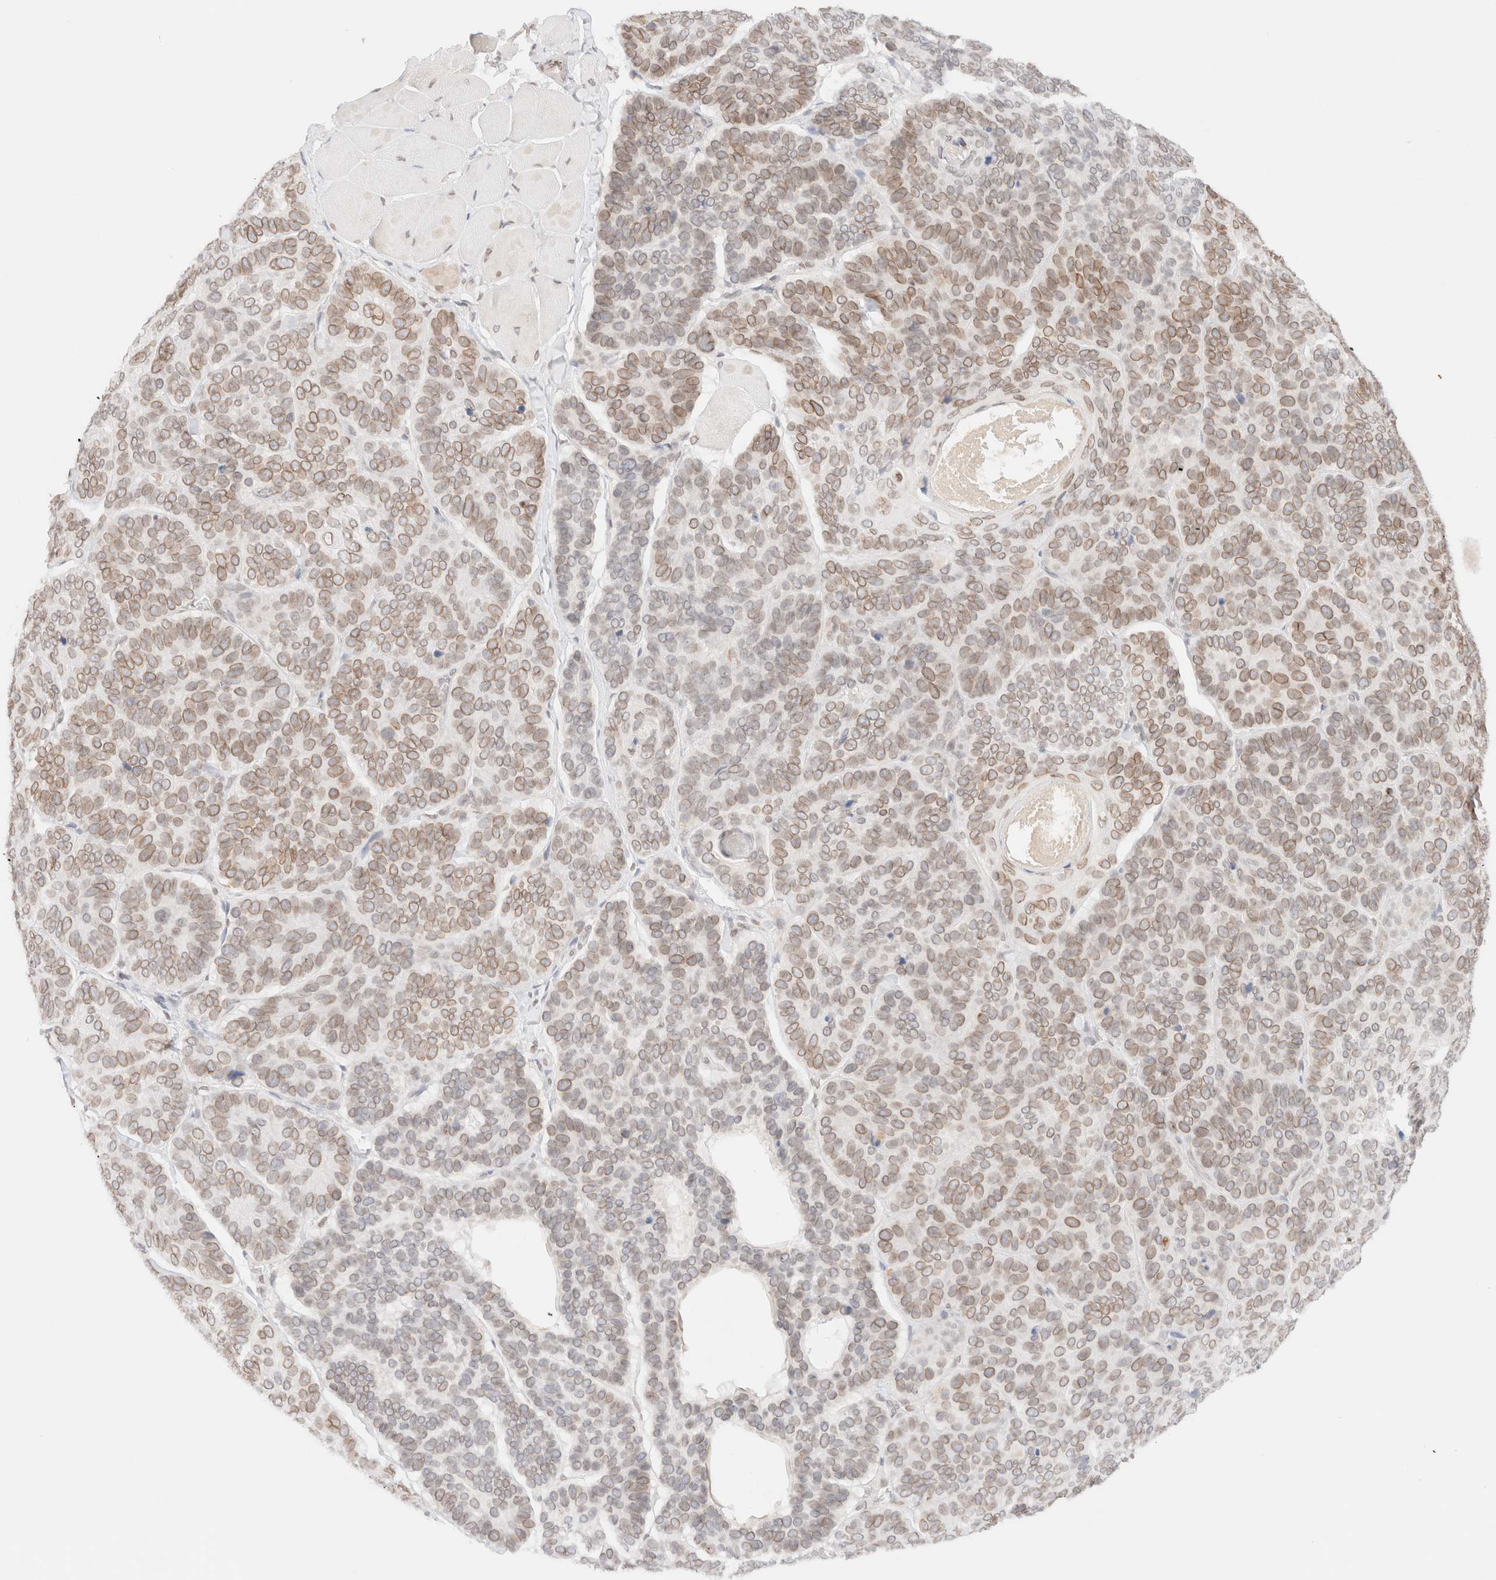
{"staining": {"intensity": "weak", "quantity": ">75%", "location": "cytoplasmic/membranous,nuclear"}, "tissue": "skin cancer", "cell_type": "Tumor cells", "image_type": "cancer", "snomed": [{"axis": "morphology", "description": "Basal cell carcinoma"}, {"axis": "topography", "description": "Skin"}], "caption": "Skin cancer (basal cell carcinoma) was stained to show a protein in brown. There is low levels of weak cytoplasmic/membranous and nuclear staining in about >75% of tumor cells.", "gene": "ZNF770", "patient": {"sex": "male", "age": 62}}